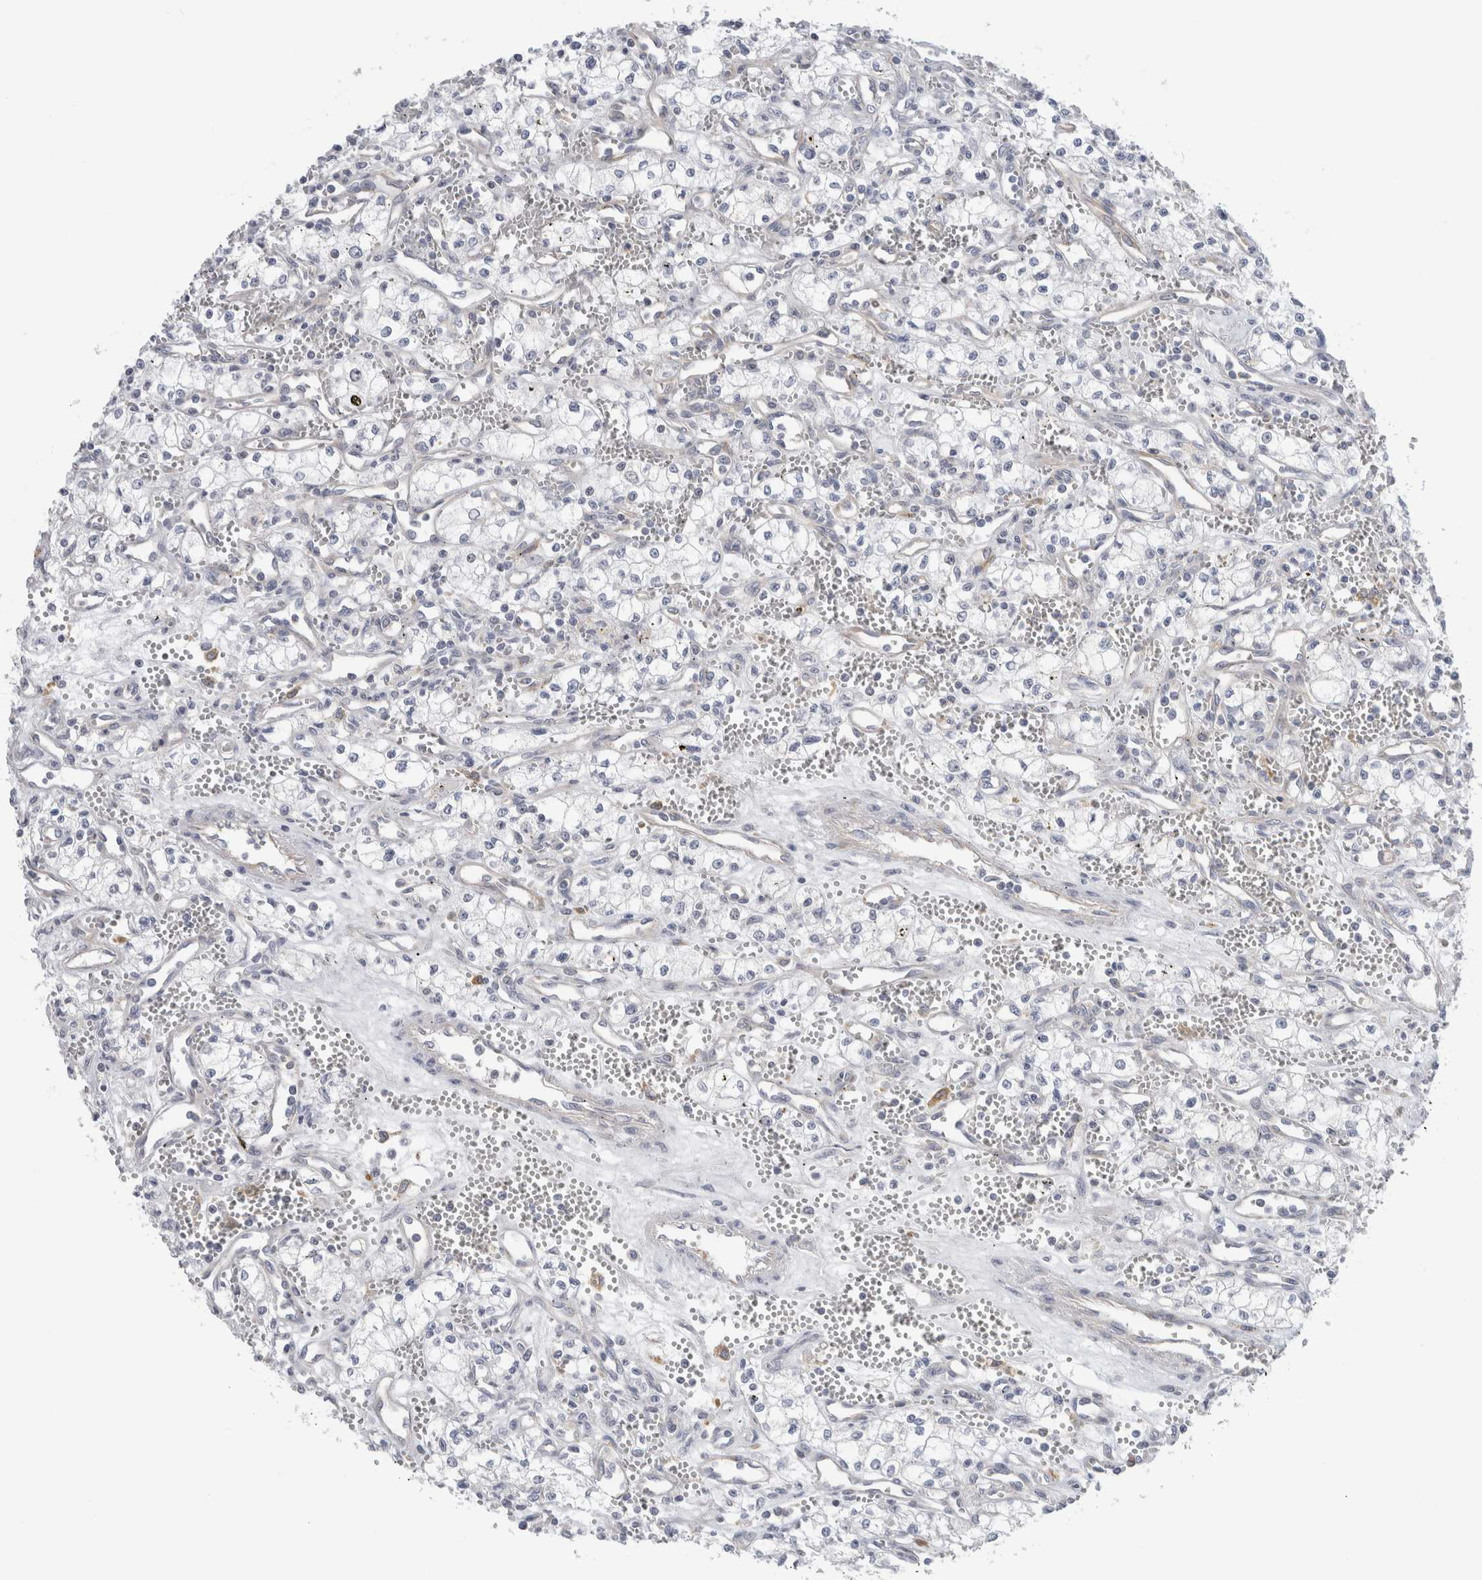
{"staining": {"intensity": "negative", "quantity": "none", "location": "none"}, "tissue": "renal cancer", "cell_type": "Tumor cells", "image_type": "cancer", "snomed": [{"axis": "morphology", "description": "Adenocarcinoma, NOS"}, {"axis": "topography", "description": "Kidney"}], "caption": "The immunohistochemistry (IHC) micrograph has no significant staining in tumor cells of renal cancer (adenocarcinoma) tissue. The staining was performed using DAB to visualize the protein expression in brown, while the nuclei were stained in blue with hematoxylin (Magnification: 20x).", "gene": "SYTL5", "patient": {"sex": "male", "age": 59}}